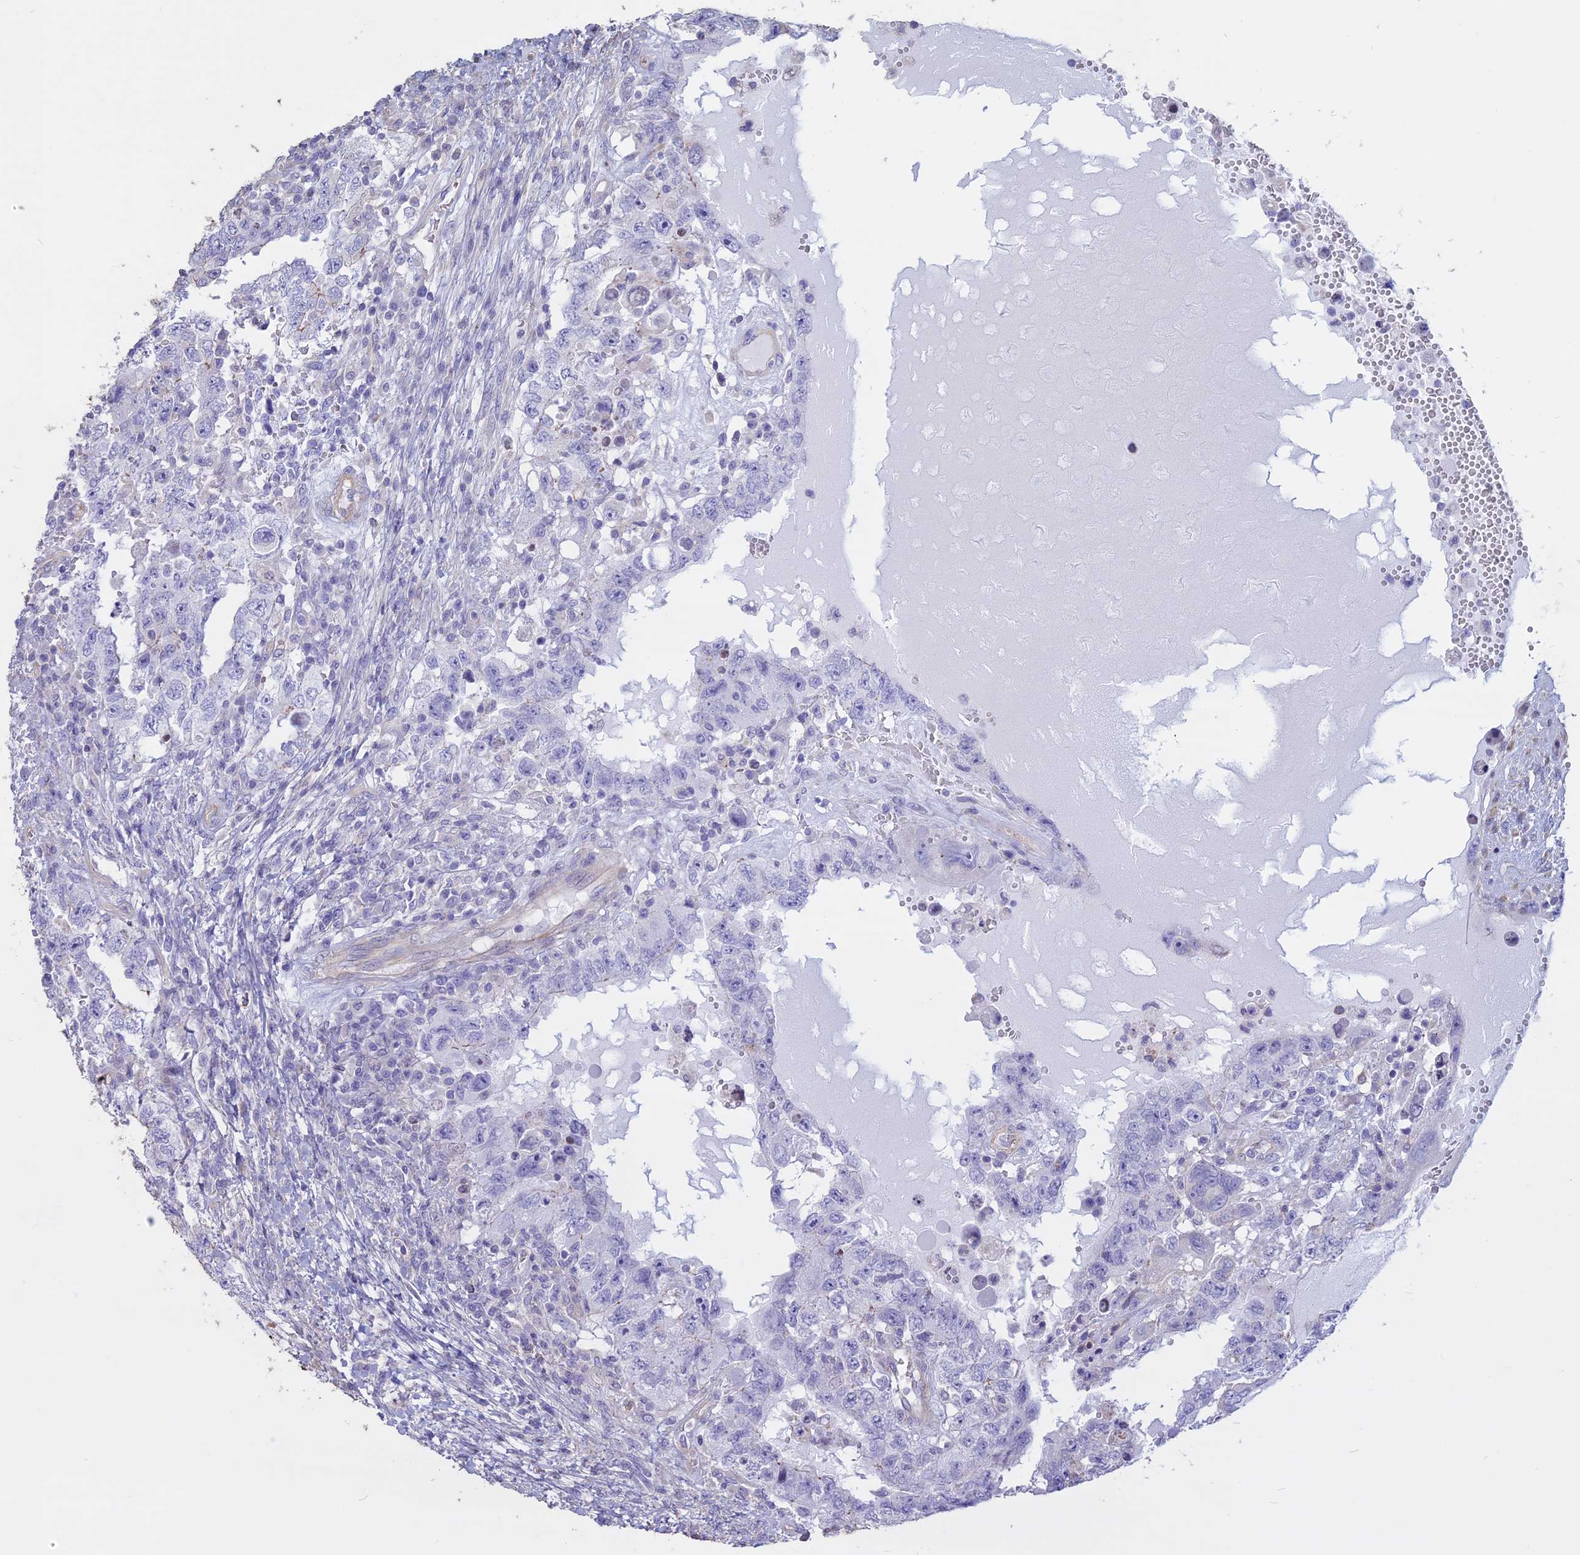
{"staining": {"intensity": "negative", "quantity": "none", "location": "none"}, "tissue": "testis cancer", "cell_type": "Tumor cells", "image_type": "cancer", "snomed": [{"axis": "morphology", "description": "Carcinoma, Embryonal, NOS"}, {"axis": "topography", "description": "Testis"}], "caption": "This is a photomicrograph of IHC staining of testis cancer, which shows no positivity in tumor cells. The staining is performed using DAB (3,3'-diaminobenzidine) brown chromogen with nuclei counter-stained in using hematoxylin.", "gene": "CCDC148", "patient": {"sex": "male", "age": 26}}